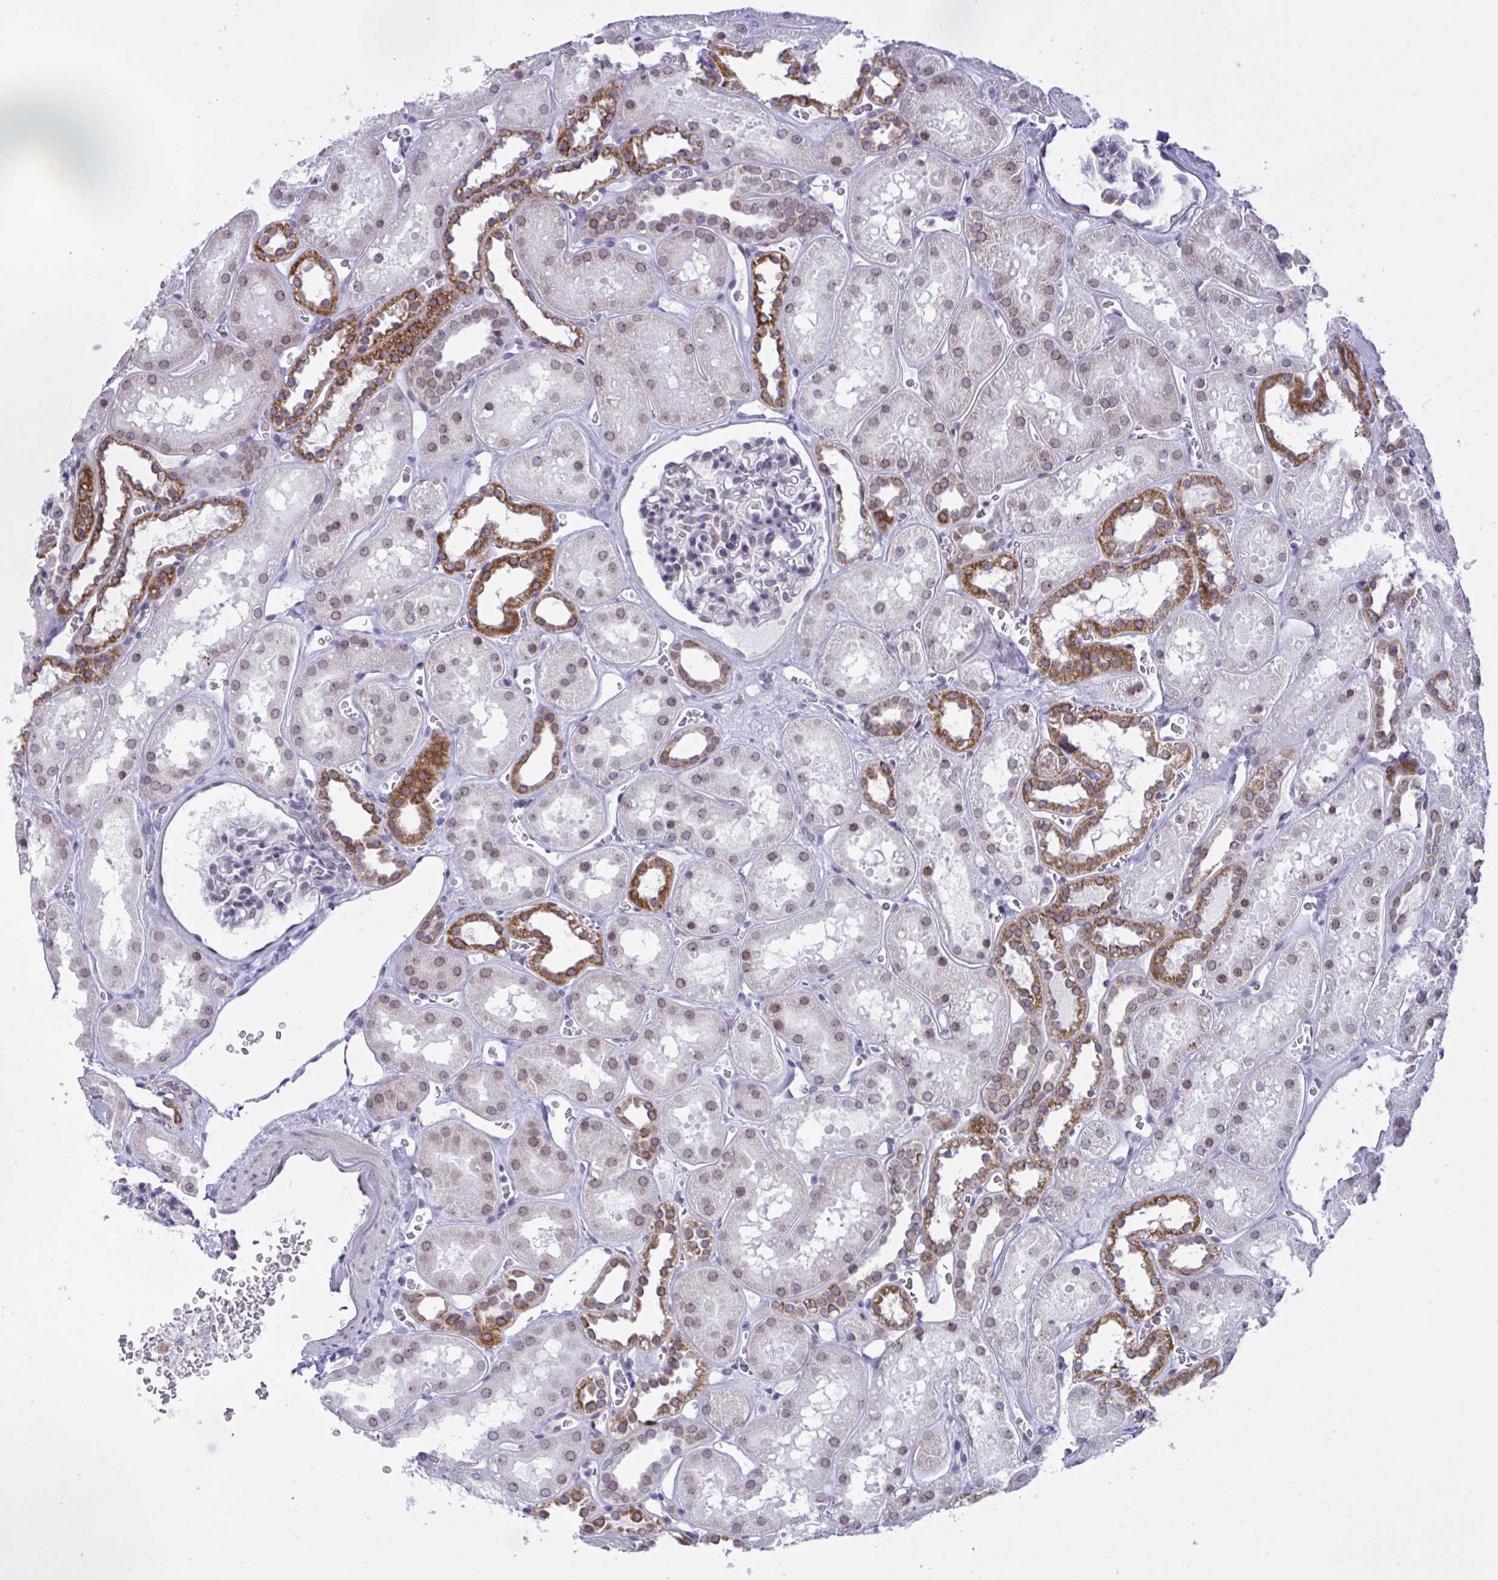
{"staining": {"intensity": "negative", "quantity": "none", "location": "none"}, "tissue": "kidney", "cell_type": "Cells in glomeruli", "image_type": "normal", "snomed": [{"axis": "morphology", "description": "Normal tissue, NOS"}, {"axis": "topography", "description": "Kidney"}], "caption": "IHC image of normal kidney stained for a protein (brown), which demonstrates no positivity in cells in glomeruli.", "gene": "DOCK11", "patient": {"sex": "female", "age": 41}}